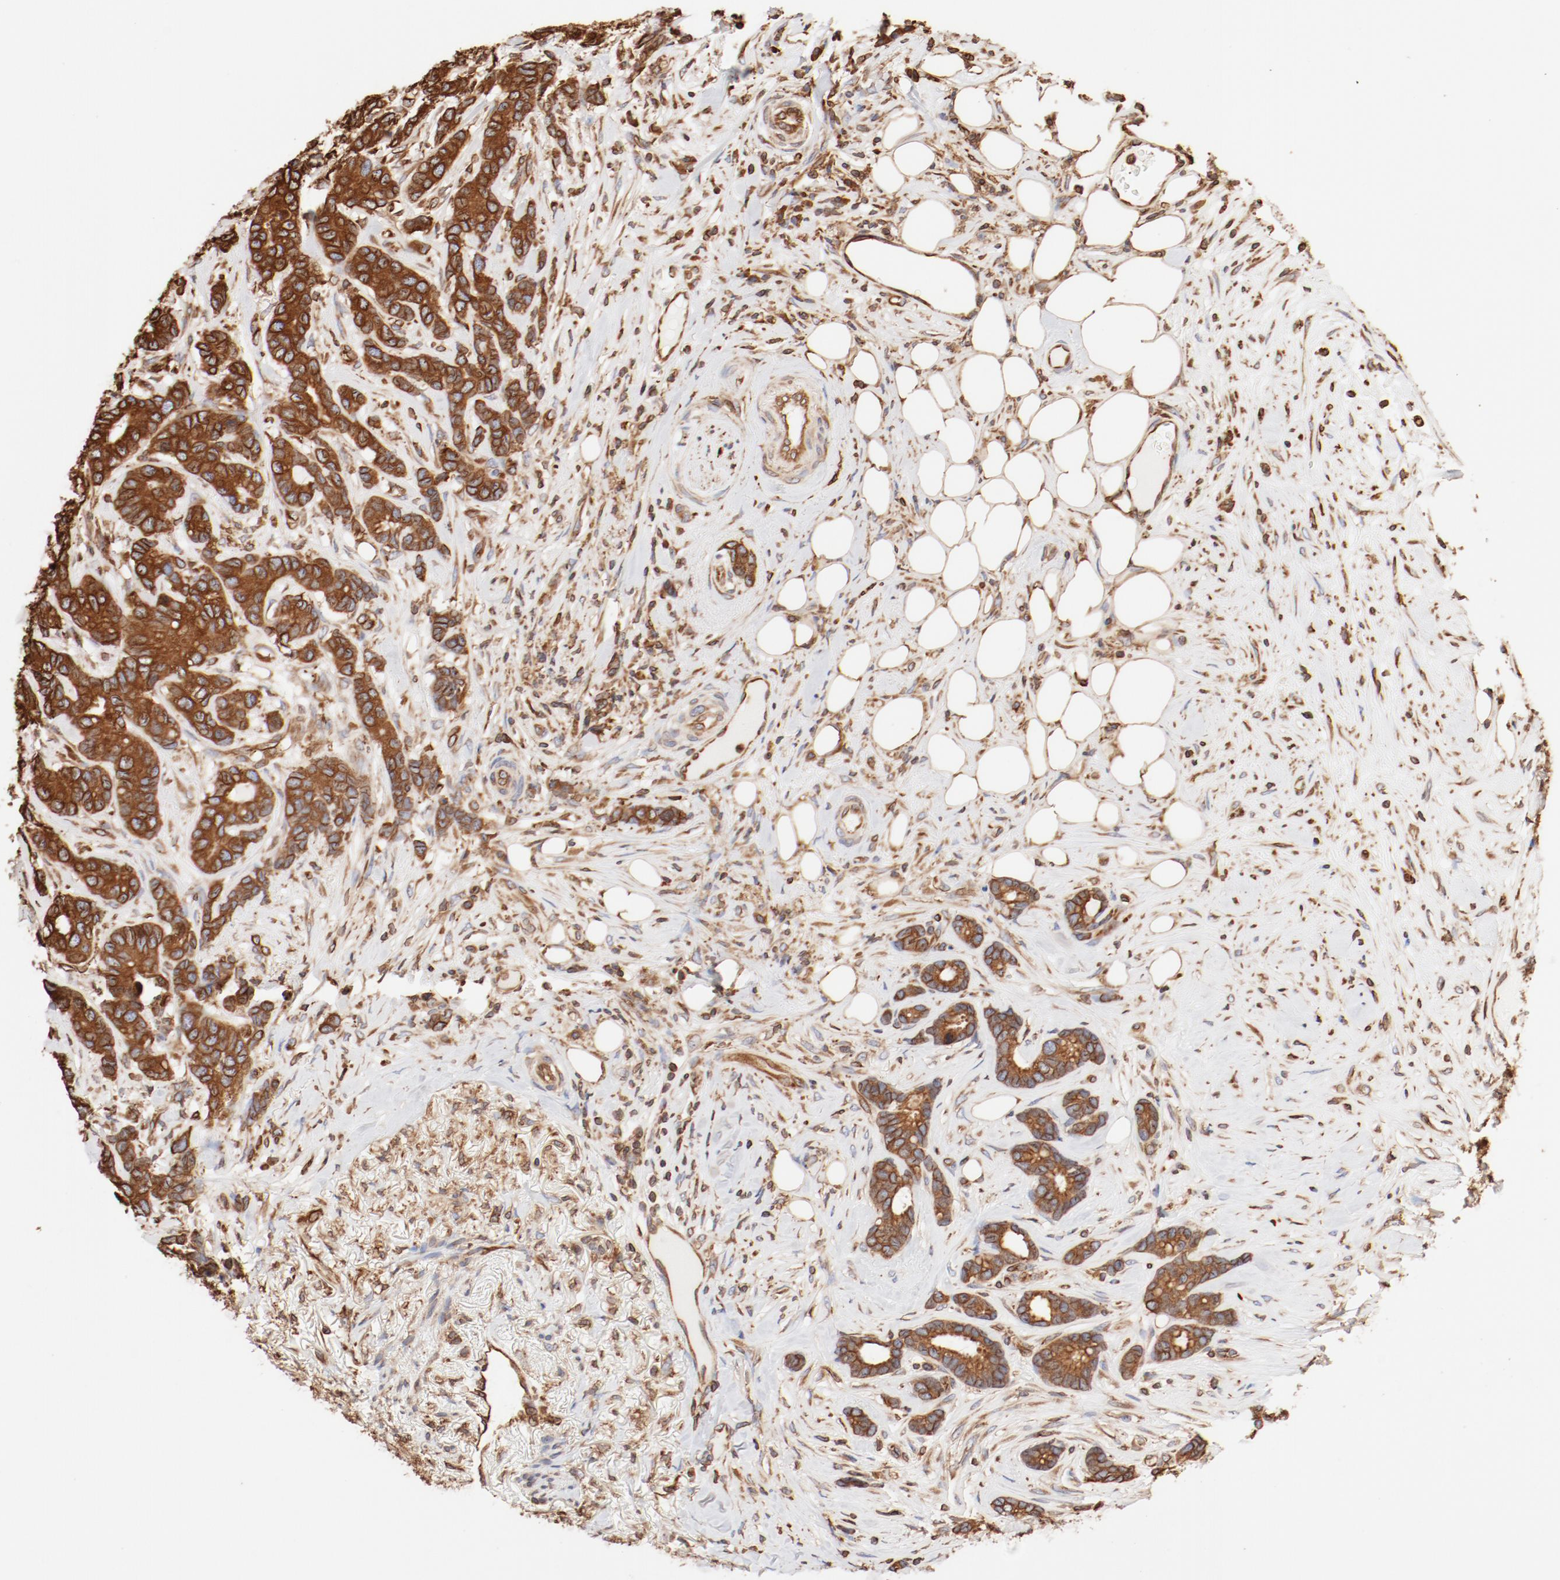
{"staining": {"intensity": "strong", "quantity": ">75%", "location": "cytoplasmic/membranous"}, "tissue": "breast cancer", "cell_type": "Tumor cells", "image_type": "cancer", "snomed": [{"axis": "morphology", "description": "Duct carcinoma"}, {"axis": "topography", "description": "Breast"}], "caption": "Immunohistochemistry (IHC) photomicrograph of neoplastic tissue: breast cancer (infiltrating ductal carcinoma) stained using immunohistochemistry demonstrates high levels of strong protein expression localized specifically in the cytoplasmic/membranous of tumor cells, appearing as a cytoplasmic/membranous brown color.", "gene": "BCAP31", "patient": {"sex": "female", "age": 87}}